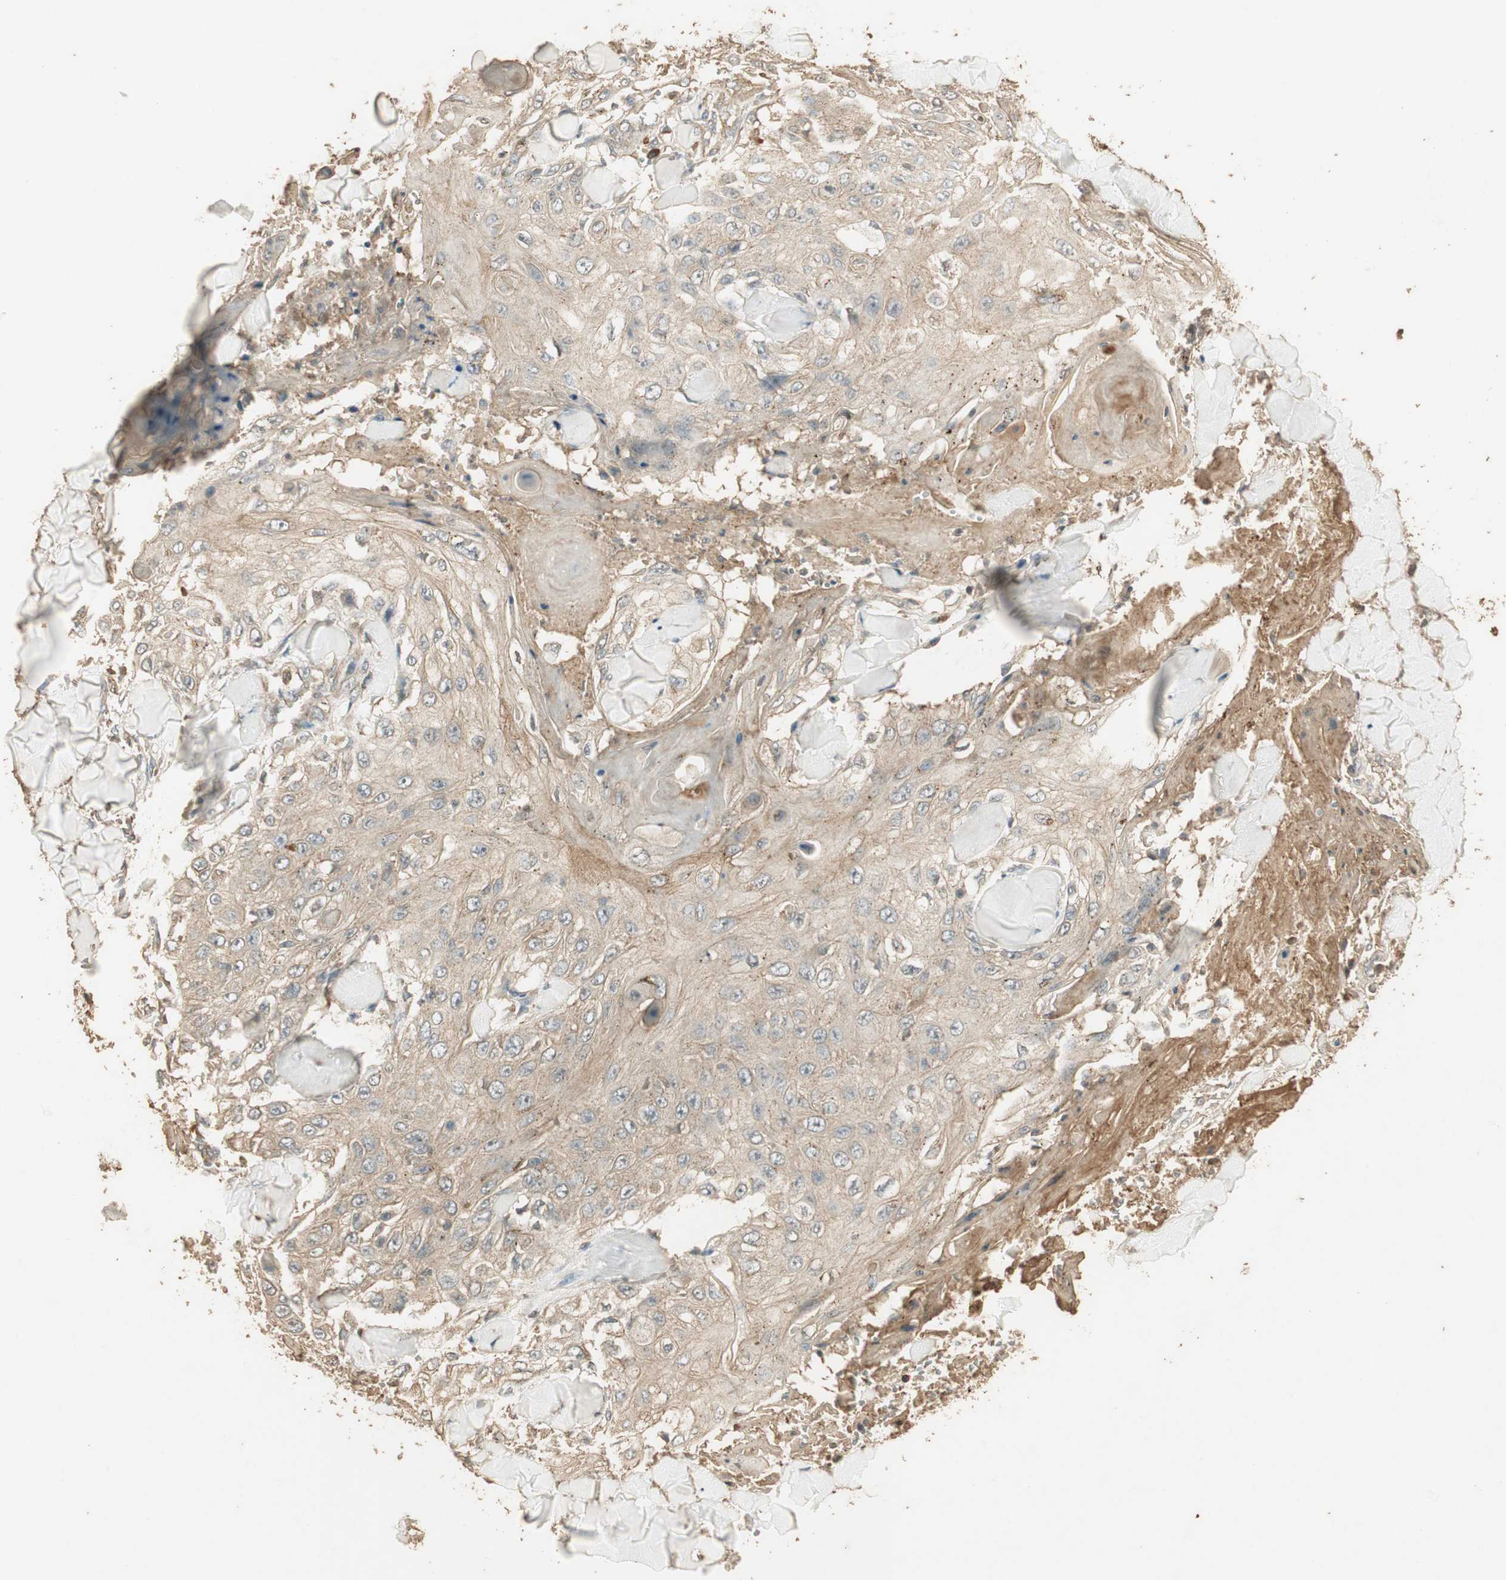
{"staining": {"intensity": "weak", "quantity": ">75%", "location": "cytoplasmic/membranous"}, "tissue": "skin cancer", "cell_type": "Tumor cells", "image_type": "cancer", "snomed": [{"axis": "morphology", "description": "Squamous cell carcinoma, NOS"}, {"axis": "topography", "description": "Skin"}], "caption": "Brown immunohistochemical staining in skin cancer displays weak cytoplasmic/membranous positivity in approximately >75% of tumor cells.", "gene": "USP2", "patient": {"sex": "male", "age": 86}}